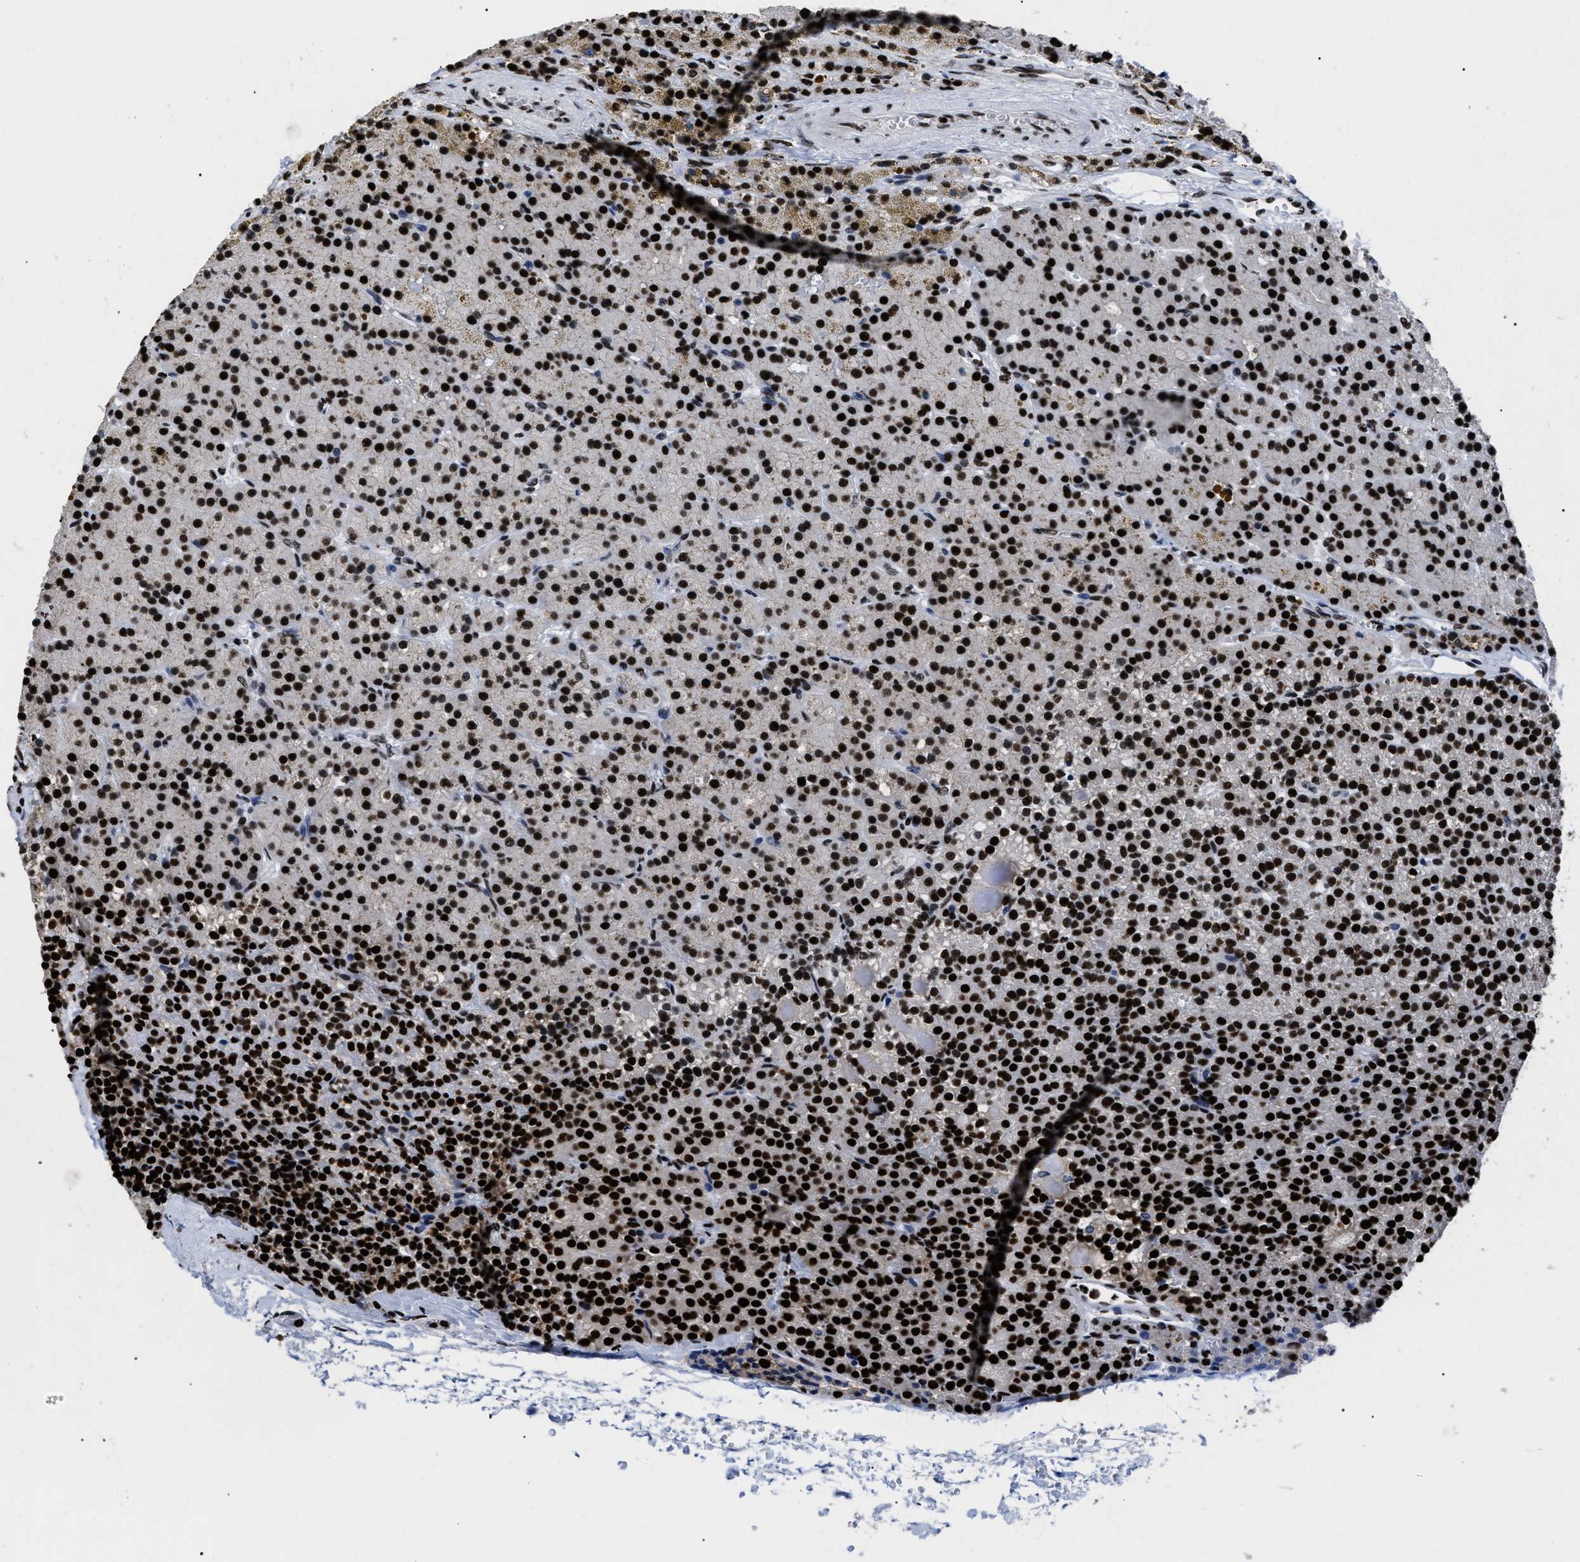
{"staining": {"intensity": "strong", "quantity": ">75%", "location": "nuclear"}, "tissue": "parathyroid gland", "cell_type": "Glandular cells", "image_type": "normal", "snomed": [{"axis": "morphology", "description": "Normal tissue, NOS"}, {"axis": "morphology", "description": "Adenoma, NOS"}, {"axis": "topography", "description": "Parathyroid gland"}], "caption": "Parathyroid gland stained with a brown dye reveals strong nuclear positive expression in approximately >75% of glandular cells.", "gene": "CALHM3", "patient": {"sex": "male", "age": 75}}